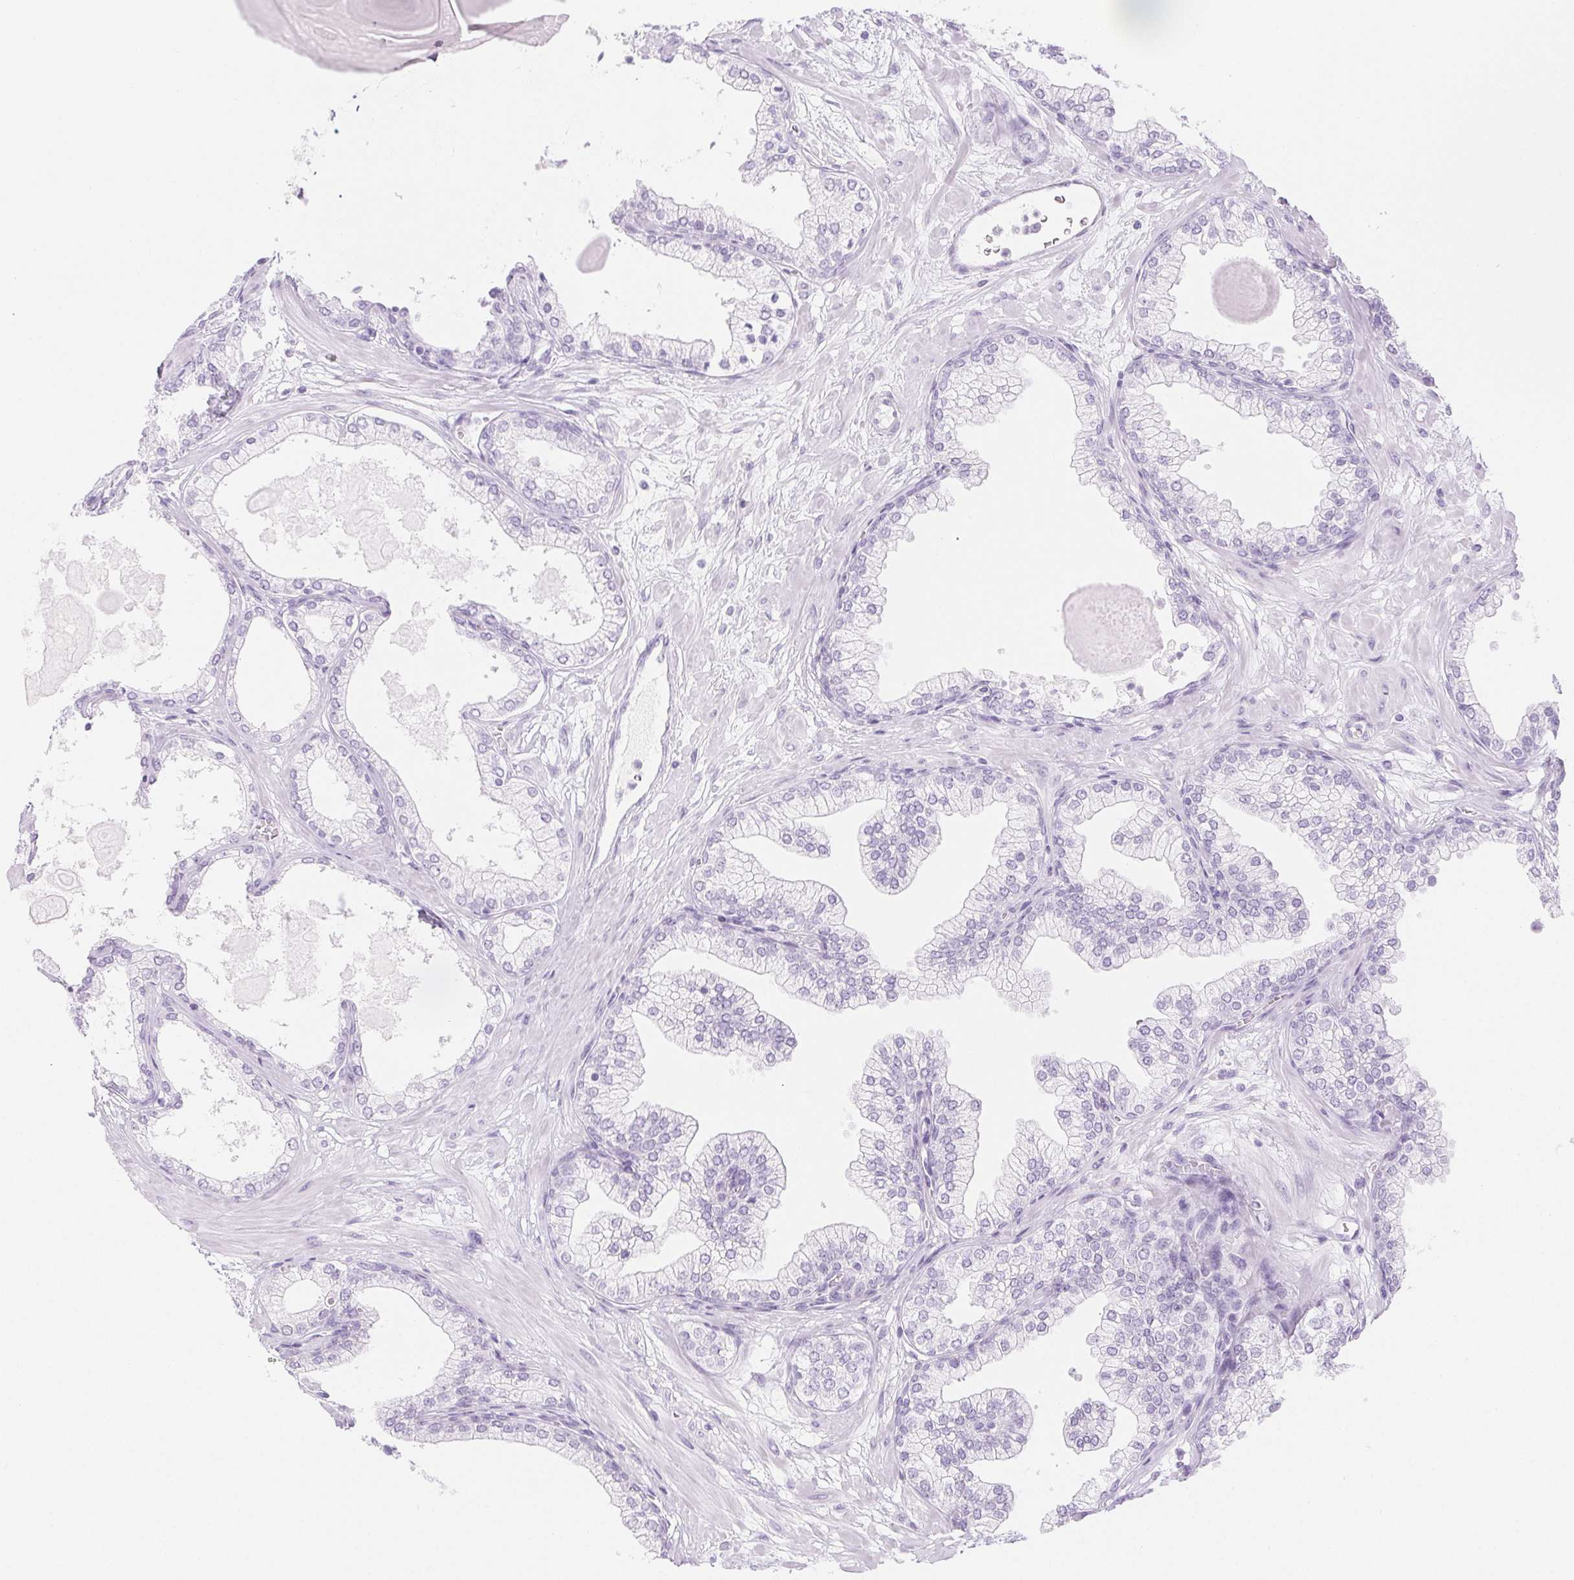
{"staining": {"intensity": "negative", "quantity": "none", "location": "none"}, "tissue": "prostate", "cell_type": "Glandular cells", "image_type": "normal", "snomed": [{"axis": "morphology", "description": "Normal tissue, NOS"}, {"axis": "topography", "description": "Prostate"}, {"axis": "topography", "description": "Peripheral nerve tissue"}], "caption": "High magnification brightfield microscopy of benign prostate stained with DAB (3,3'-diaminobenzidine) (brown) and counterstained with hematoxylin (blue): glandular cells show no significant staining. (Immunohistochemistry, brightfield microscopy, high magnification).", "gene": "SPRR3", "patient": {"sex": "male", "age": 61}}